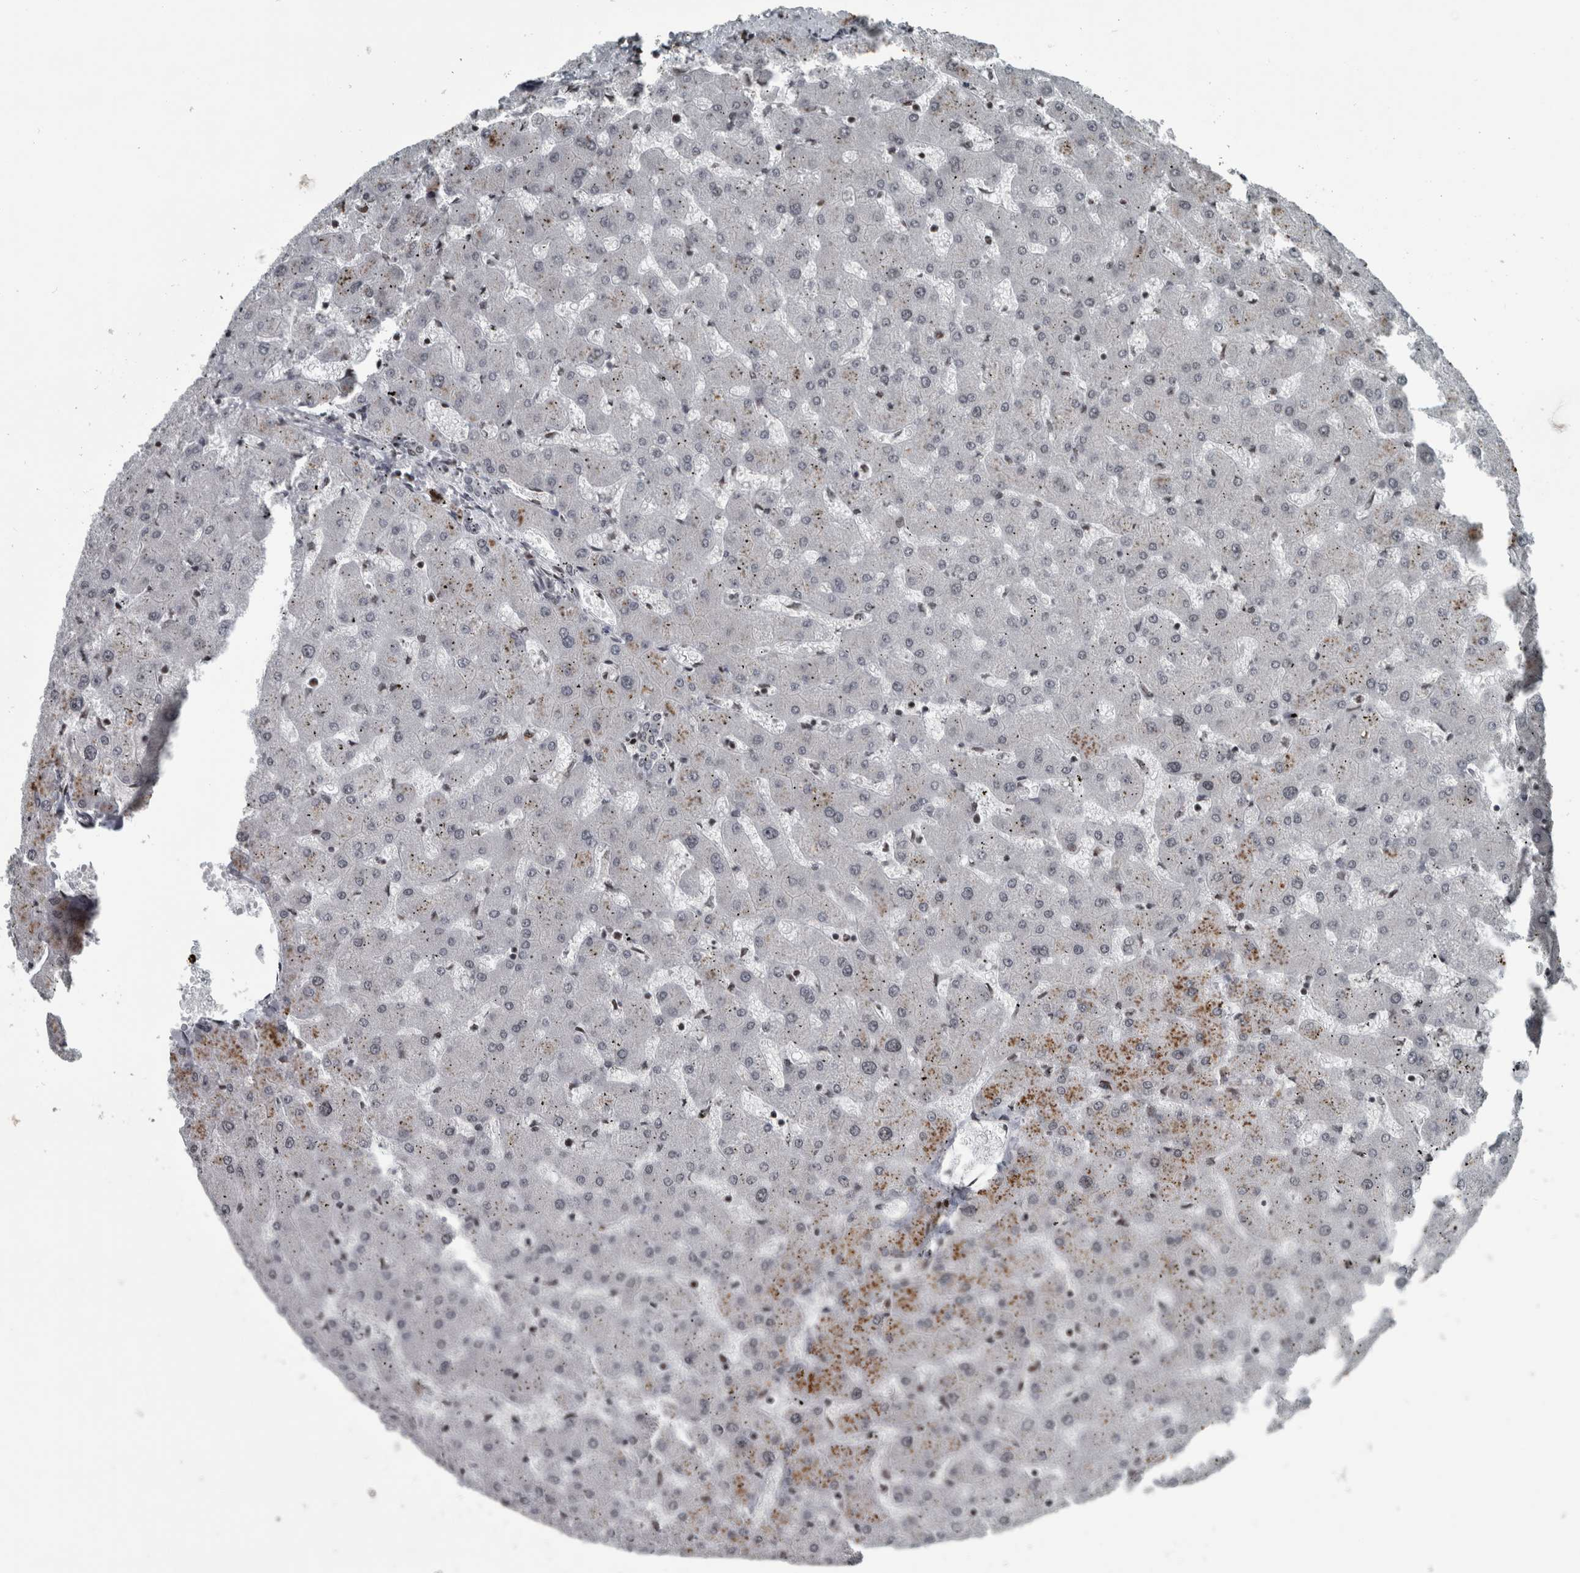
{"staining": {"intensity": "negative", "quantity": "none", "location": "none"}, "tissue": "liver", "cell_type": "Cholangiocytes", "image_type": "normal", "snomed": [{"axis": "morphology", "description": "Normal tissue, NOS"}, {"axis": "topography", "description": "Liver"}], "caption": "The immunohistochemistry (IHC) histopathology image has no significant positivity in cholangiocytes of liver.", "gene": "UNC50", "patient": {"sex": "female", "age": 63}}